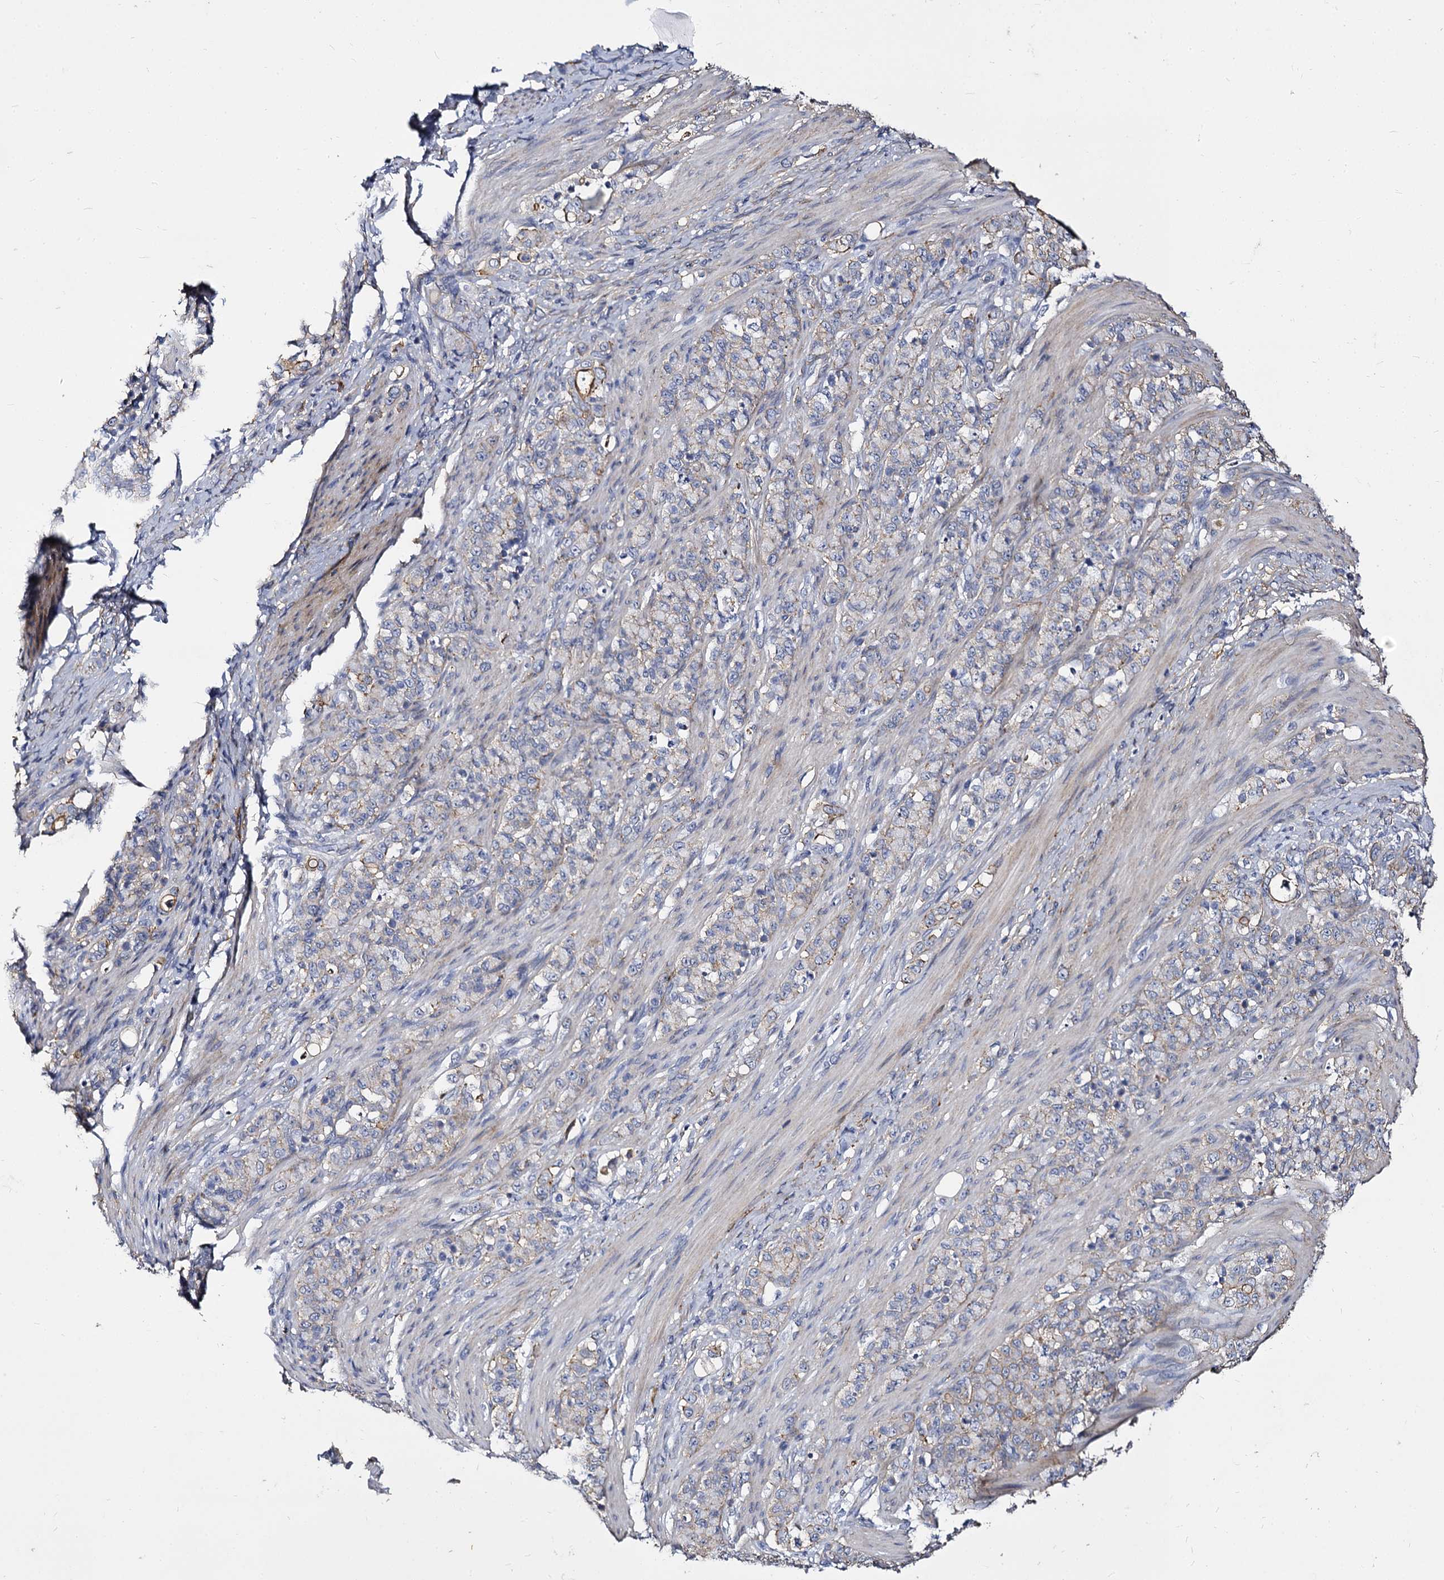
{"staining": {"intensity": "weak", "quantity": "25%-75%", "location": "cytoplasmic/membranous"}, "tissue": "stomach cancer", "cell_type": "Tumor cells", "image_type": "cancer", "snomed": [{"axis": "morphology", "description": "Adenocarcinoma, NOS"}, {"axis": "topography", "description": "Stomach"}], "caption": "Immunohistochemical staining of adenocarcinoma (stomach) exhibits low levels of weak cytoplasmic/membranous protein positivity in approximately 25%-75% of tumor cells. (brown staining indicates protein expression, while blue staining denotes nuclei).", "gene": "CBFB", "patient": {"sex": "female", "age": 79}}